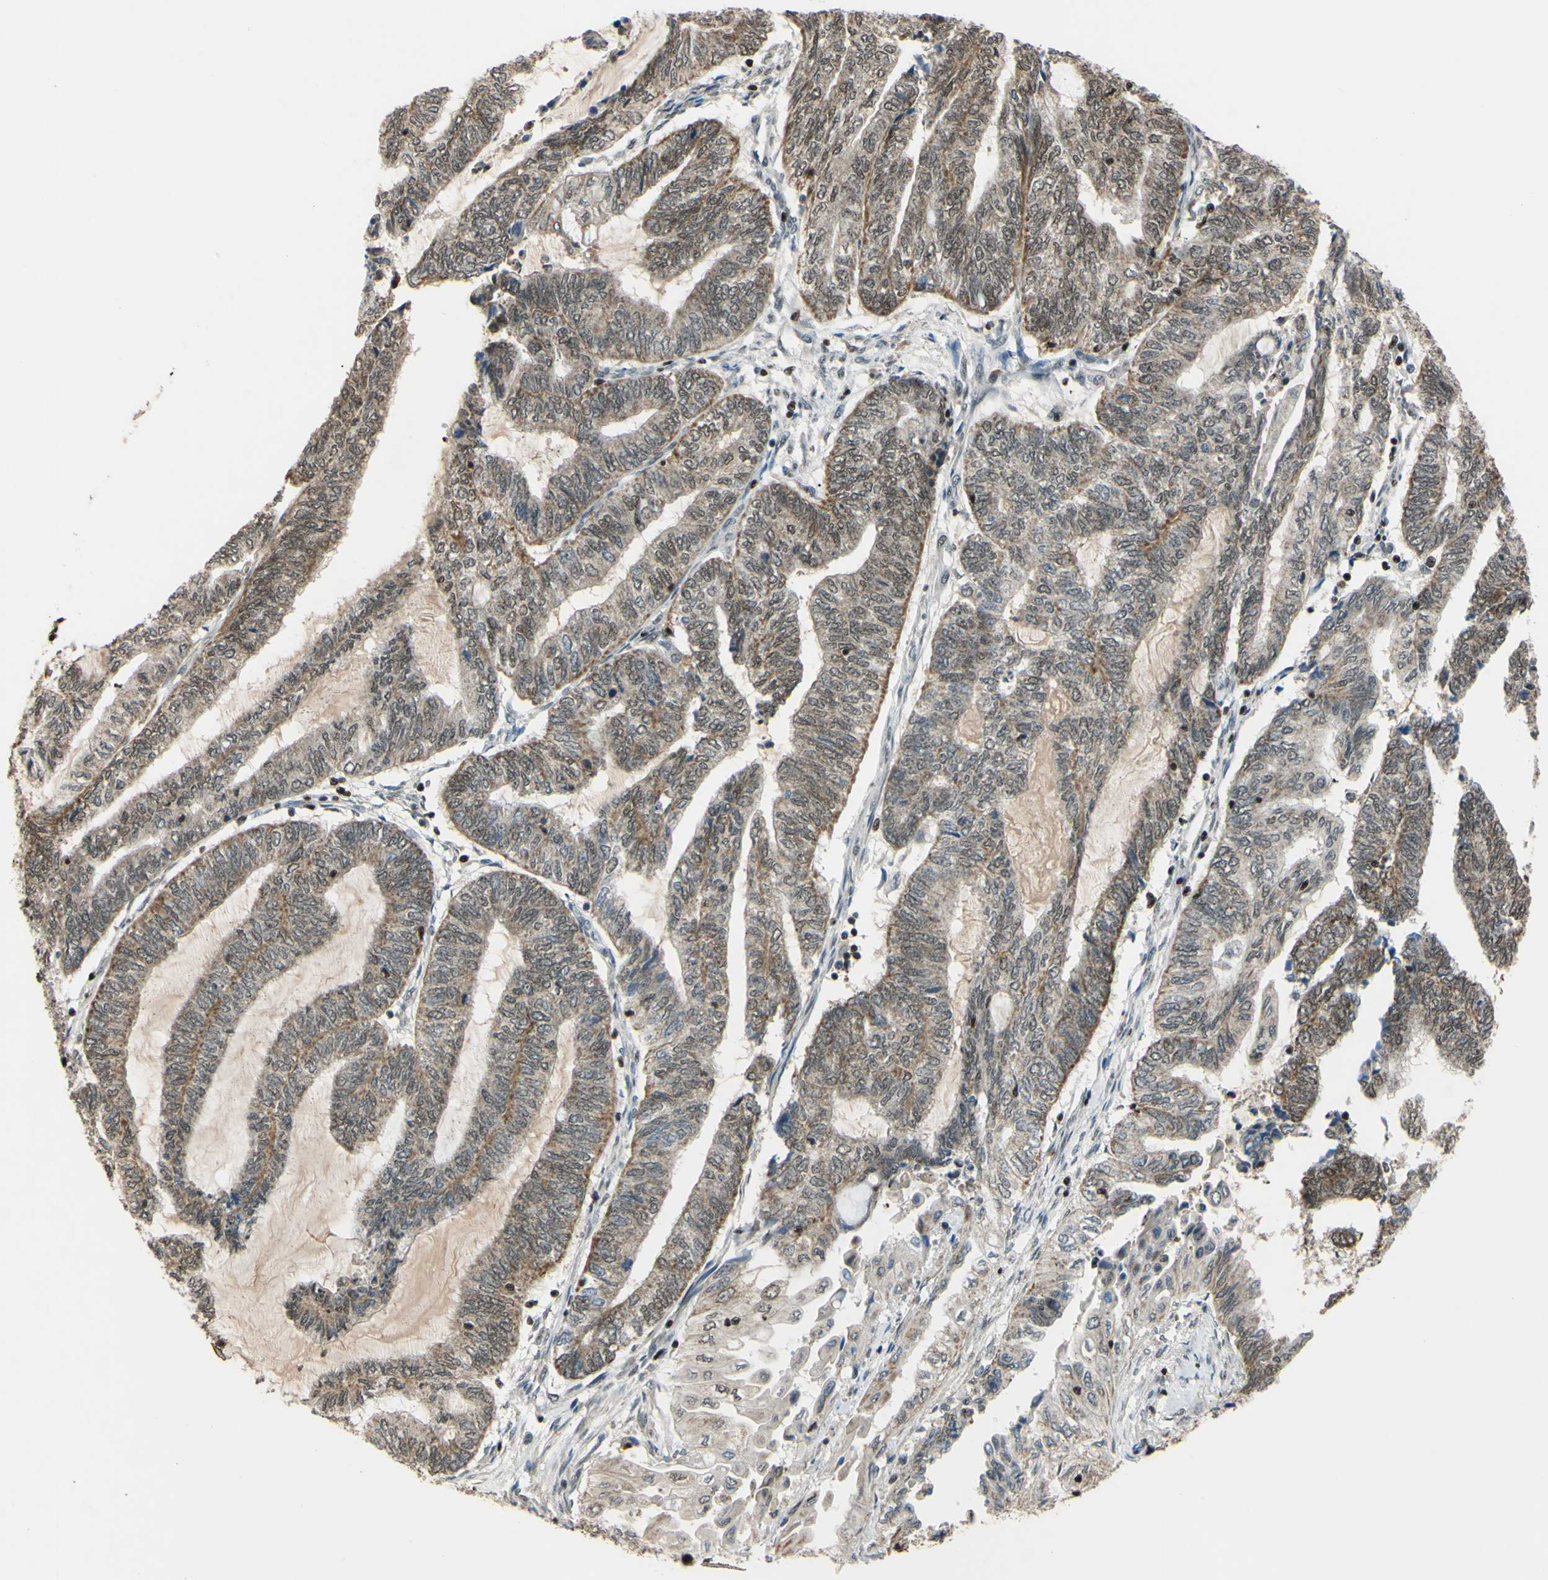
{"staining": {"intensity": "weak", "quantity": ">75%", "location": "cytoplasmic/membranous,nuclear"}, "tissue": "endometrial cancer", "cell_type": "Tumor cells", "image_type": "cancer", "snomed": [{"axis": "morphology", "description": "Adenocarcinoma, NOS"}, {"axis": "topography", "description": "Uterus"}, {"axis": "topography", "description": "Endometrium"}], "caption": "Protein analysis of endometrial cancer tissue displays weak cytoplasmic/membranous and nuclear positivity in approximately >75% of tumor cells.", "gene": "SP4", "patient": {"sex": "female", "age": 70}}